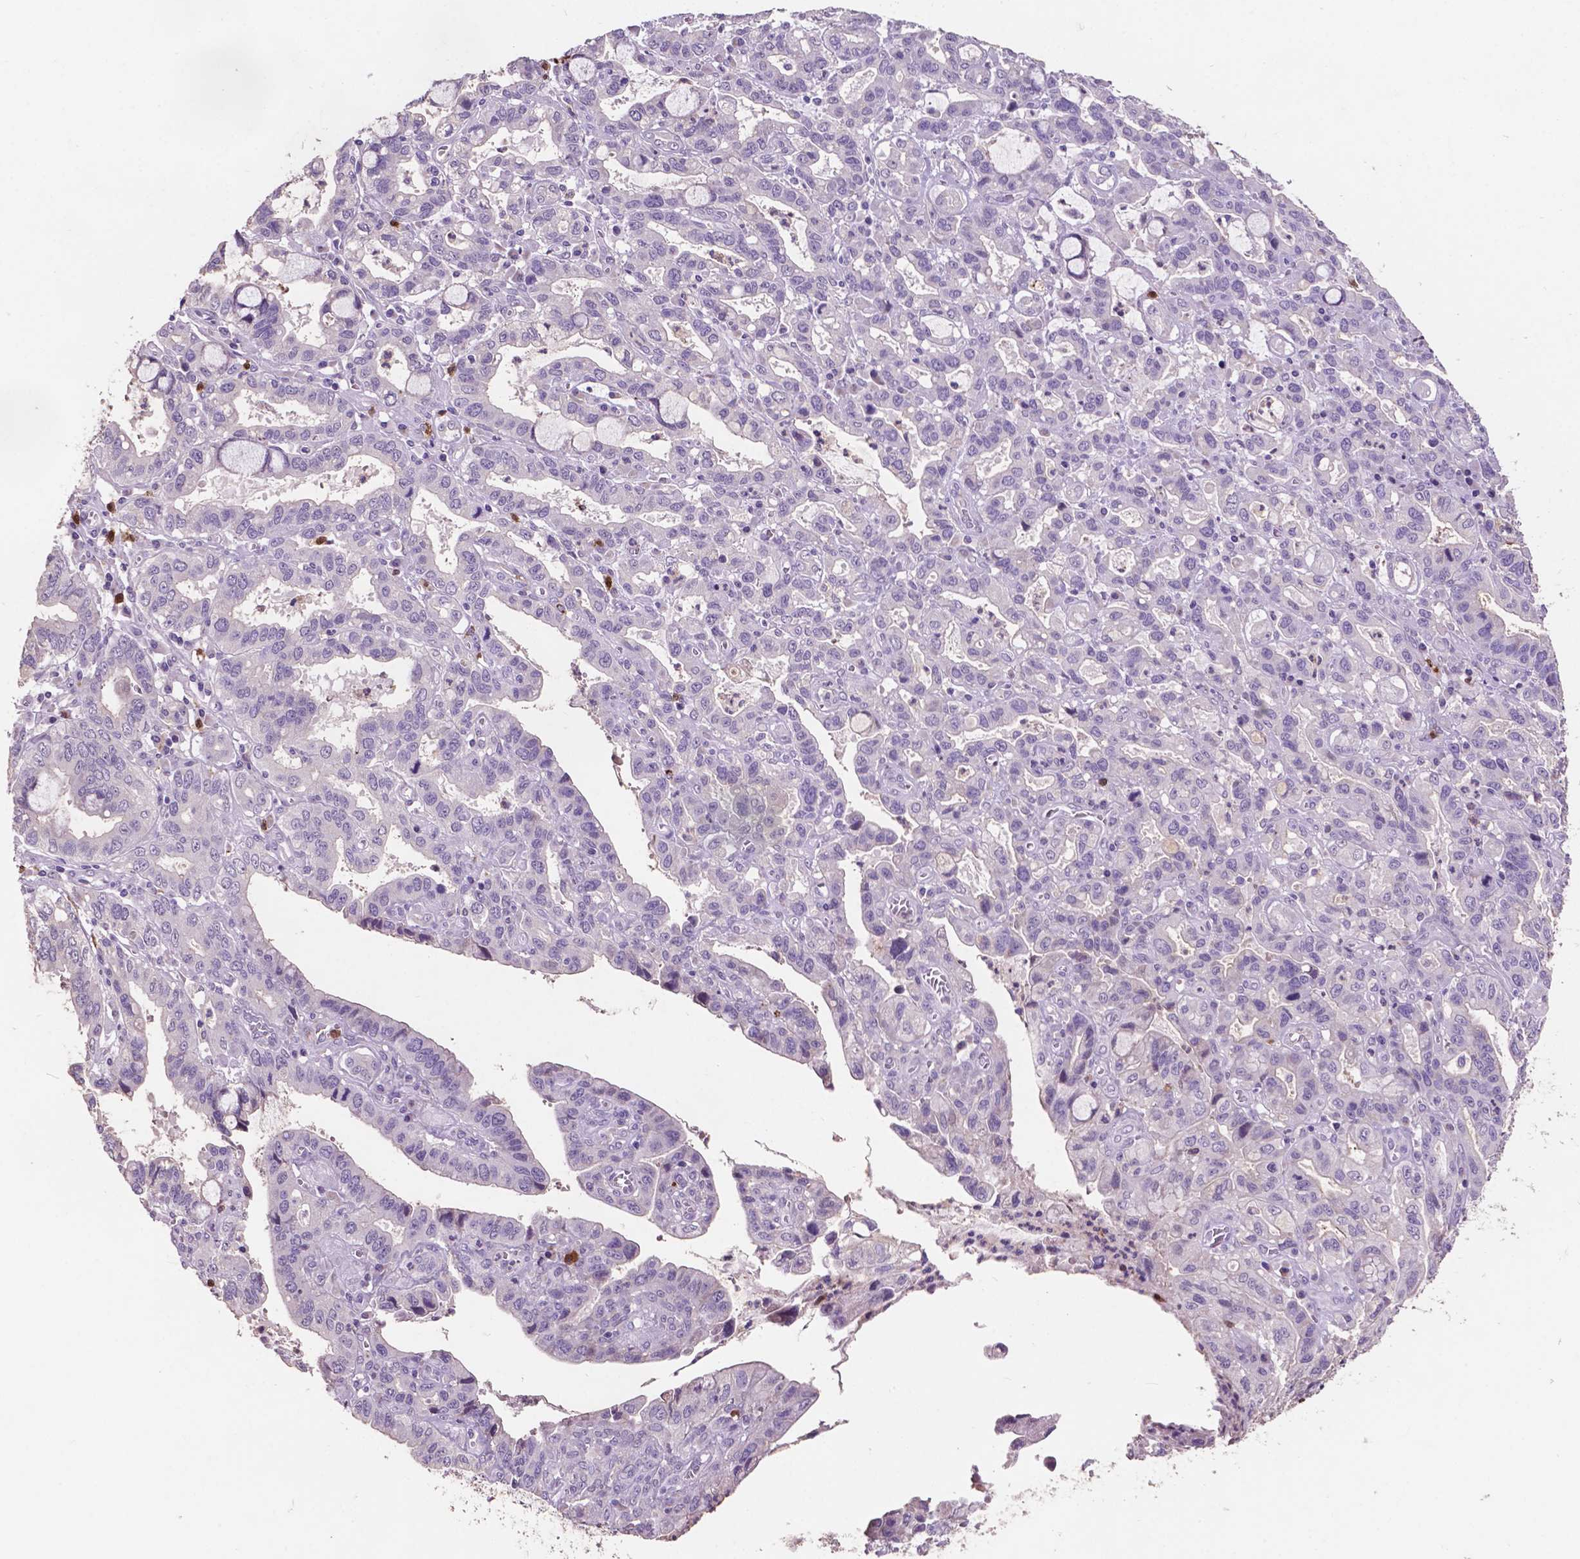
{"staining": {"intensity": "negative", "quantity": "none", "location": "none"}, "tissue": "stomach cancer", "cell_type": "Tumor cells", "image_type": "cancer", "snomed": [{"axis": "morphology", "description": "Adenocarcinoma, NOS"}, {"axis": "topography", "description": "Stomach, lower"}], "caption": "Immunohistochemistry (IHC) photomicrograph of stomach adenocarcinoma stained for a protein (brown), which shows no positivity in tumor cells.", "gene": "PLSCR1", "patient": {"sex": "female", "age": 76}}